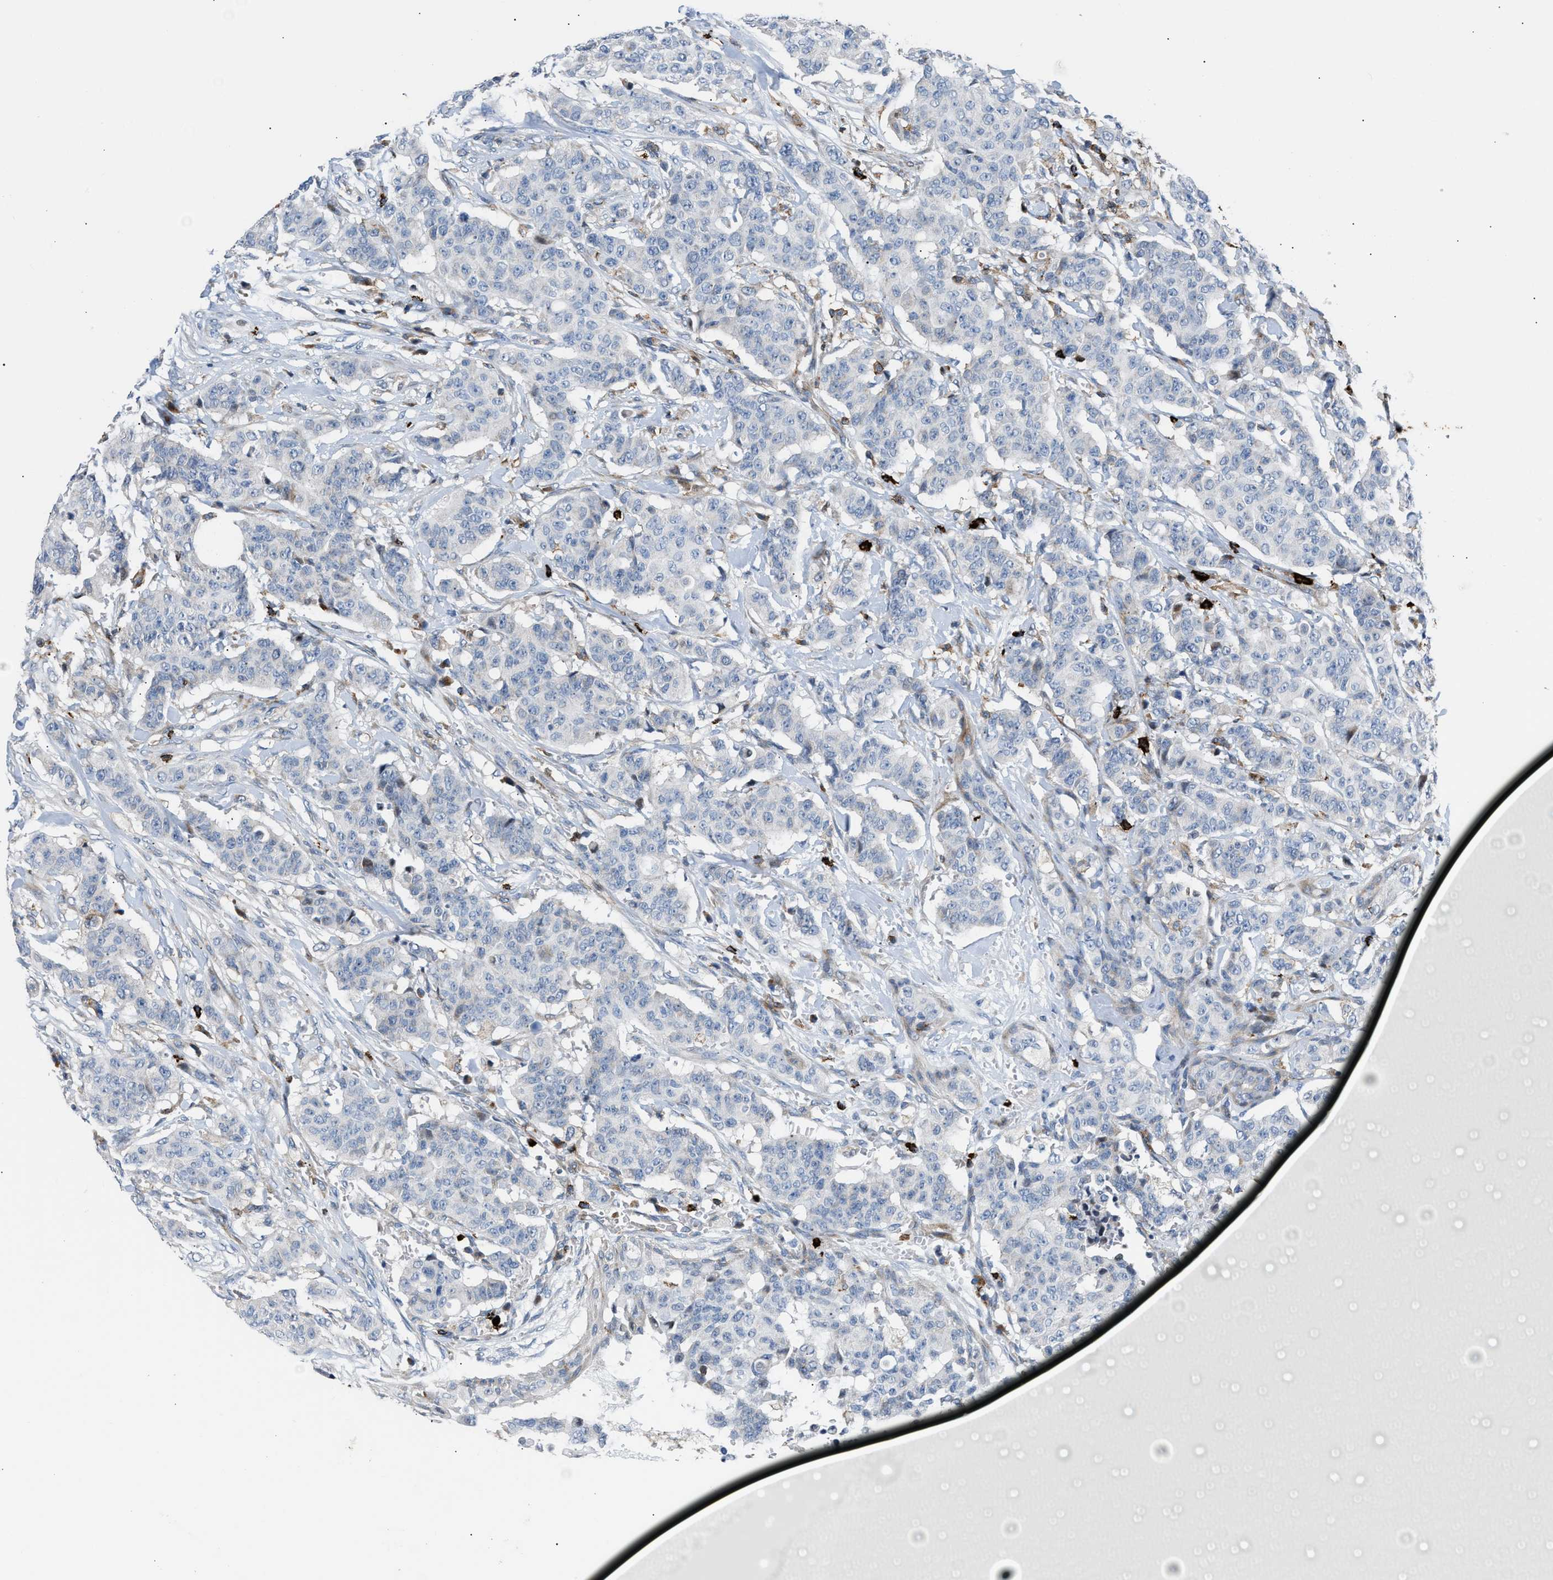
{"staining": {"intensity": "negative", "quantity": "none", "location": "none"}, "tissue": "breast cancer", "cell_type": "Tumor cells", "image_type": "cancer", "snomed": [{"axis": "morphology", "description": "Normal tissue, NOS"}, {"axis": "morphology", "description": "Duct carcinoma"}, {"axis": "topography", "description": "Breast"}], "caption": "Tumor cells are negative for protein expression in human breast infiltrating ductal carcinoma.", "gene": "ATP9A", "patient": {"sex": "female", "age": 40}}